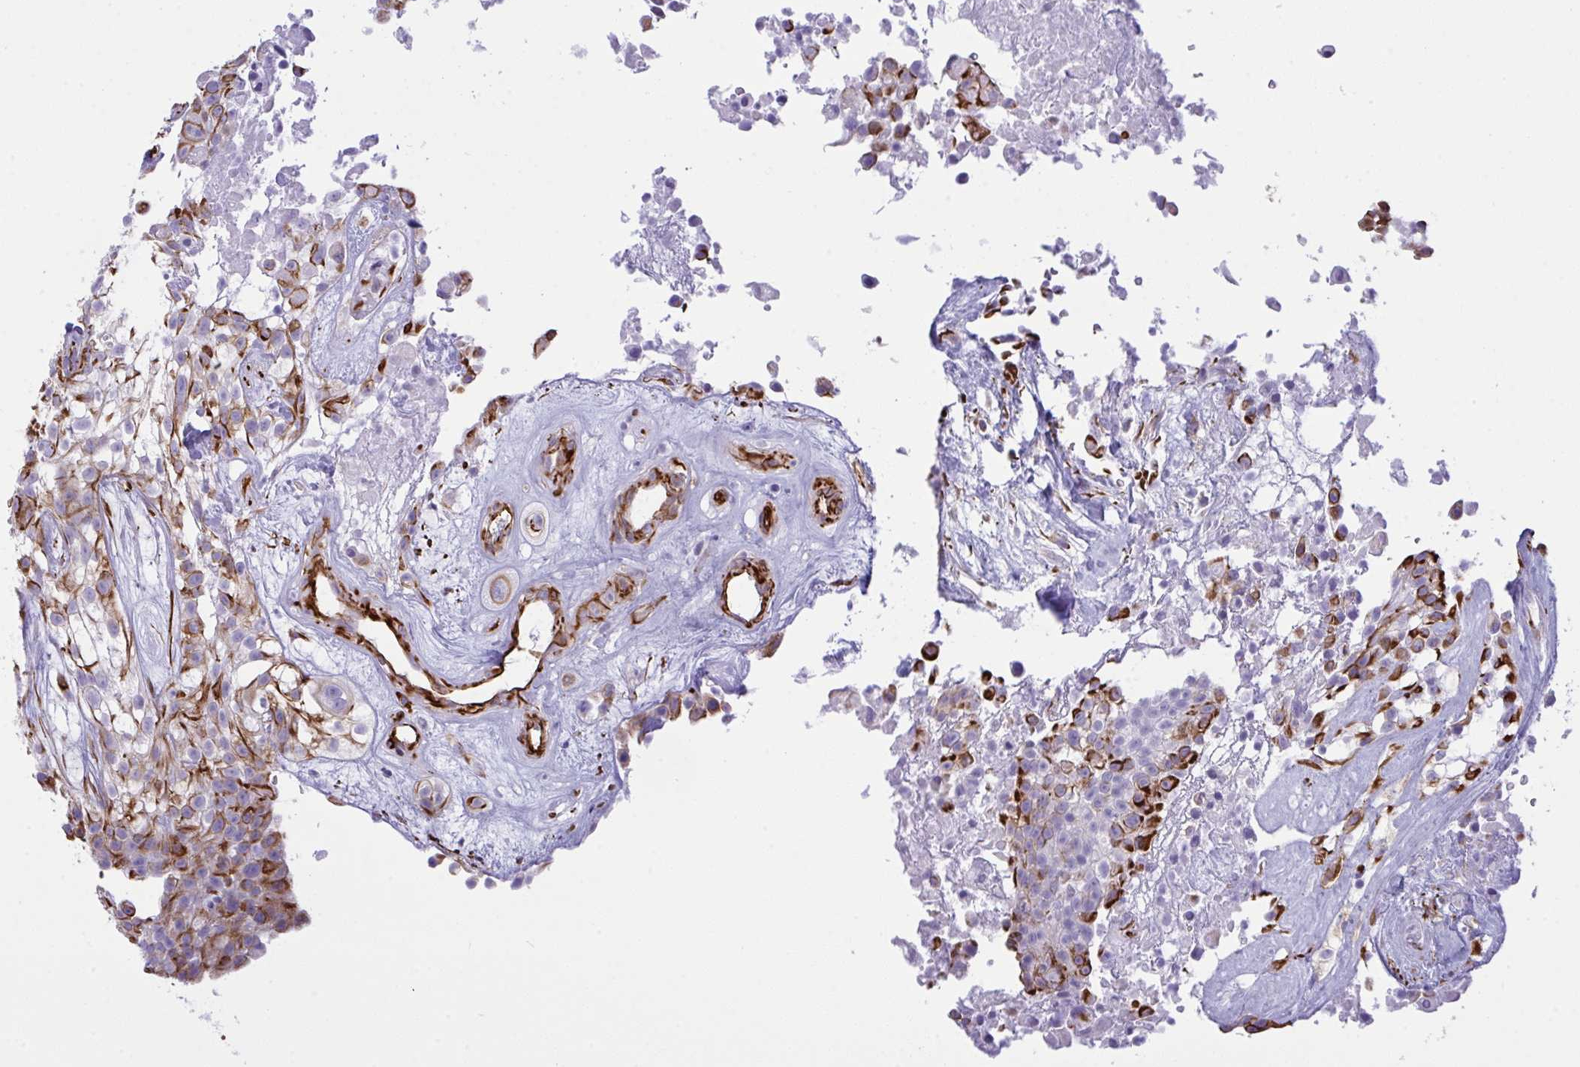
{"staining": {"intensity": "strong", "quantity": "<25%", "location": "cytoplasmic/membranous"}, "tissue": "urothelial cancer", "cell_type": "Tumor cells", "image_type": "cancer", "snomed": [{"axis": "morphology", "description": "Urothelial carcinoma, High grade"}, {"axis": "topography", "description": "Urinary bladder"}], "caption": "High-grade urothelial carcinoma stained with DAB (3,3'-diaminobenzidine) IHC displays medium levels of strong cytoplasmic/membranous staining in about <25% of tumor cells.", "gene": "SLC35B1", "patient": {"sex": "male", "age": 56}}